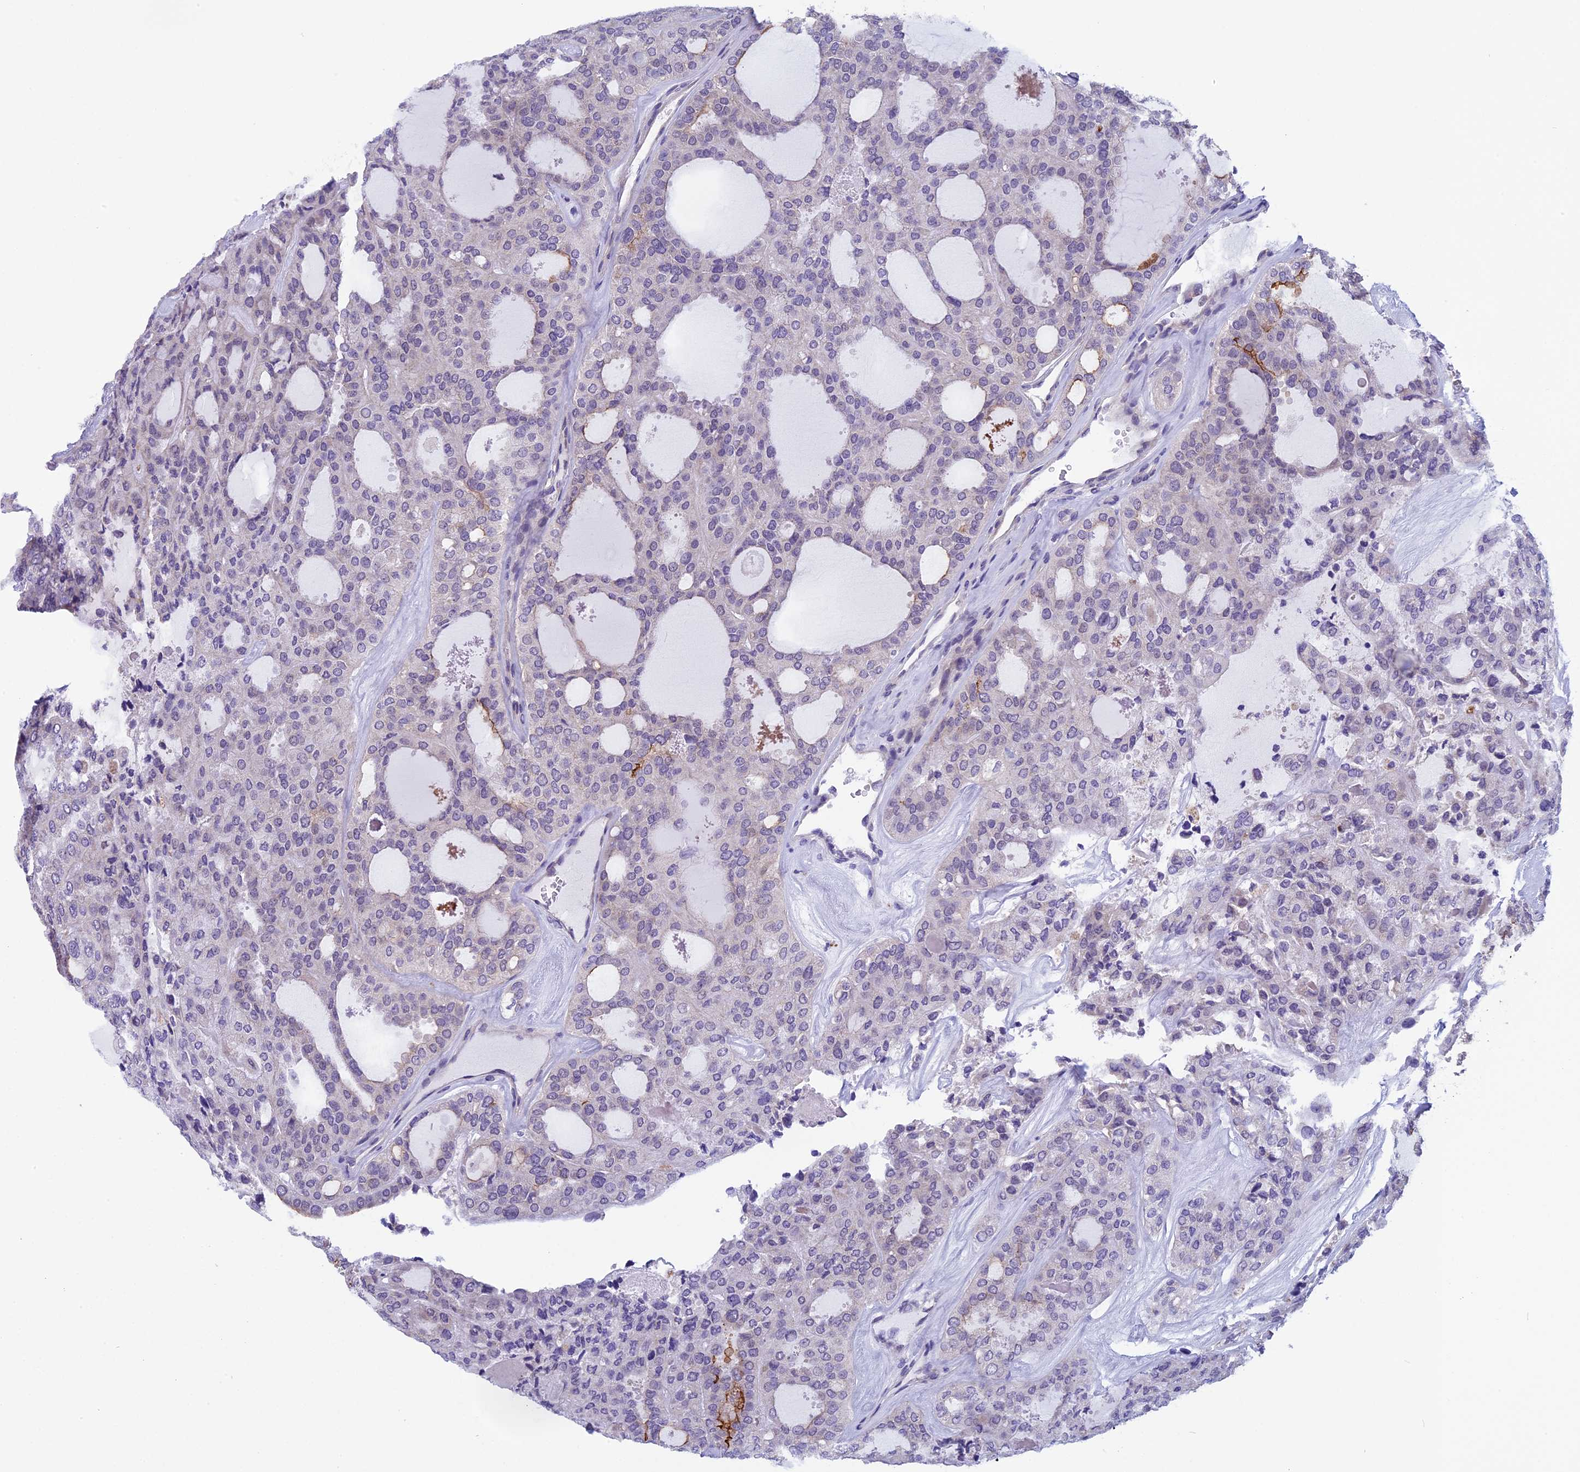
{"staining": {"intensity": "weak", "quantity": "<25%", "location": "cytoplasmic/membranous"}, "tissue": "thyroid cancer", "cell_type": "Tumor cells", "image_type": "cancer", "snomed": [{"axis": "morphology", "description": "Follicular adenoma carcinoma, NOS"}, {"axis": "topography", "description": "Thyroid gland"}], "caption": "High power microscopy photomicrograph of an IHC micrograph of thyroid cancer (follicular adenoma carcinoma), revealing no significant staining in tumor cells.", "gene": "ZNF317", "patient": {"sex": "male", "age": 75}}